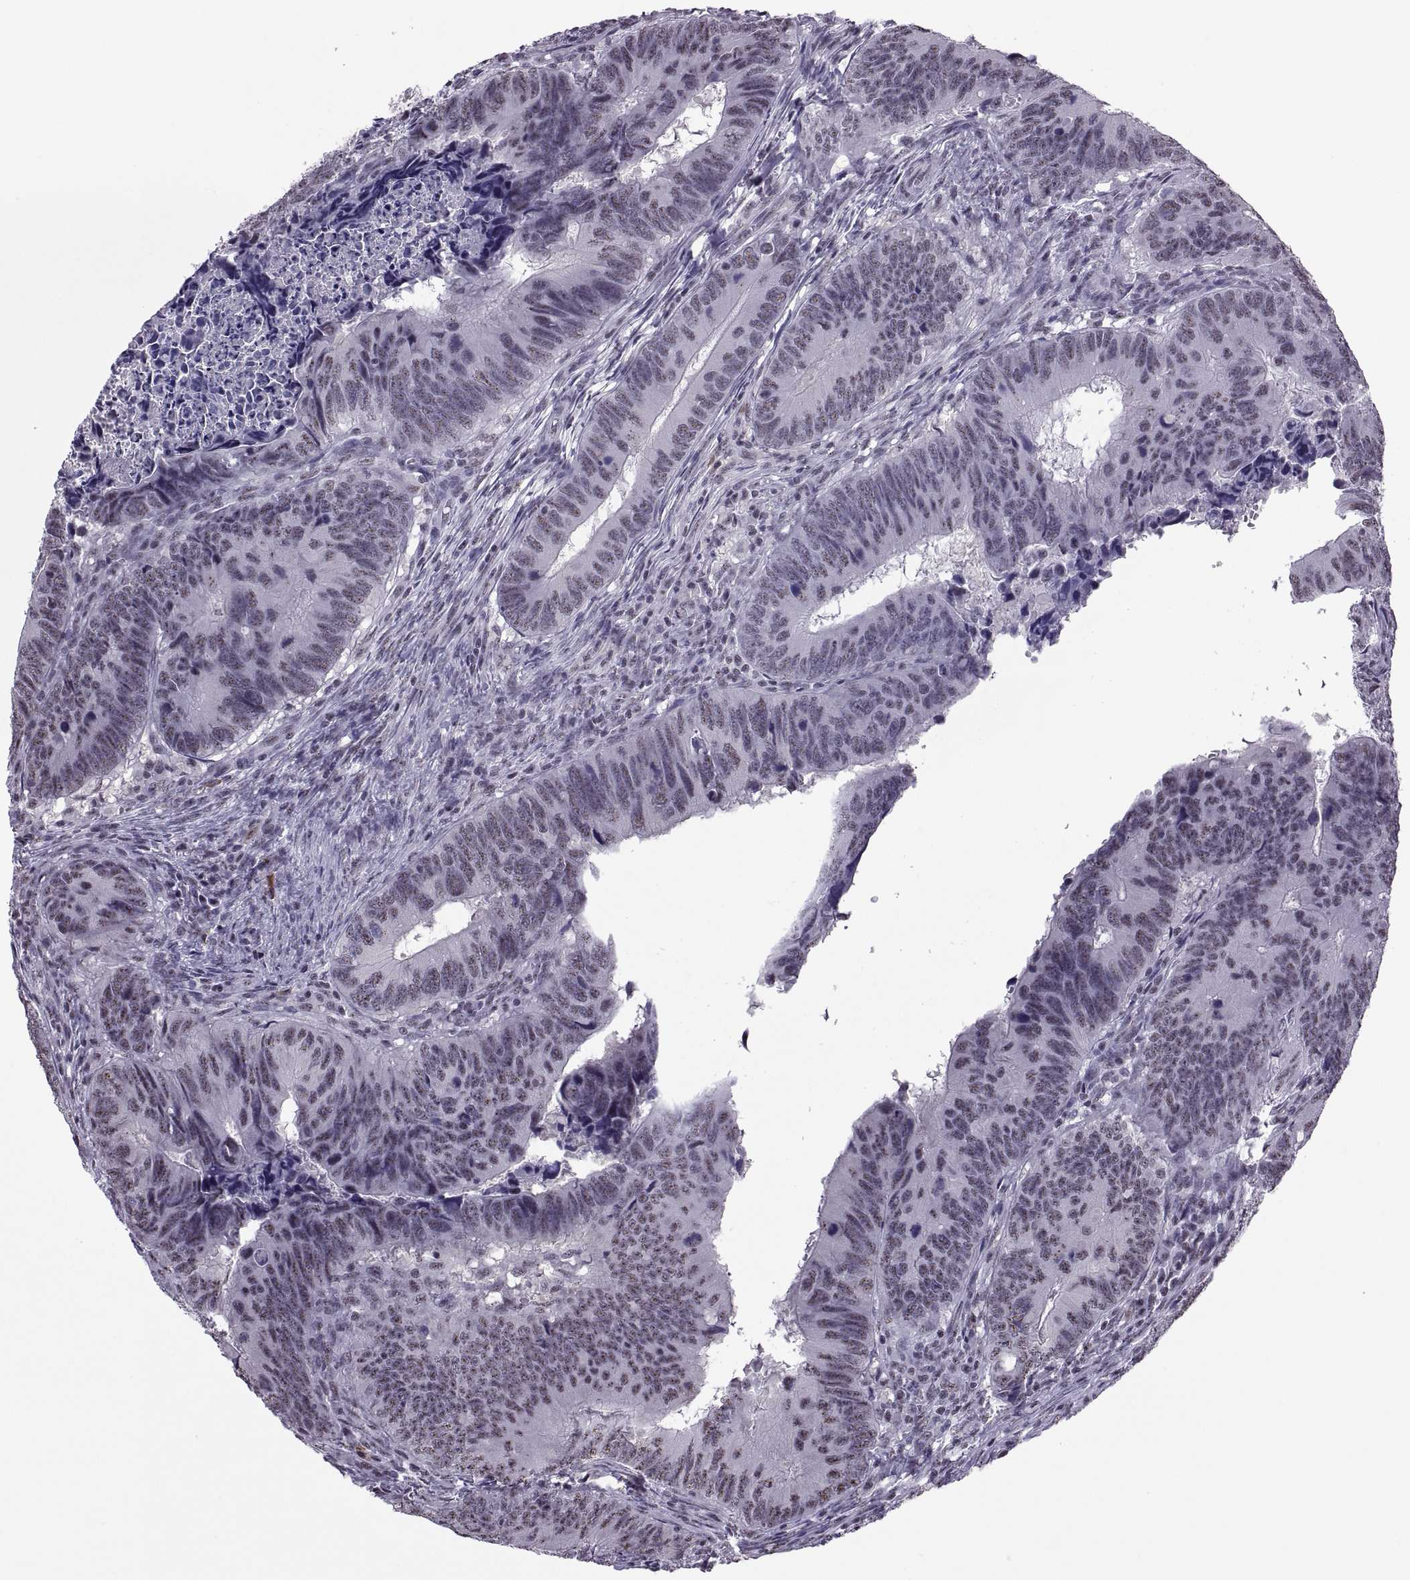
{"staining": {"intensity": "weak", "quantity": "25%-75%", "location": "nuclear"}, "tissue": "colorectal cancer", "cell_type": "Tumor cells", "image_type": "cancer", "snomed": [{"axis": "morphology", "description": "Adenocarcinoma, NOS"}, {"axis": "topography", "description": "Colon"}], "caption": "Colorectal cancer (adenocarcinoma) stained with immunohistochemistry reveals weak nuclear staining in approximately 25%-75% of tumor cells.", "gene": "MAGEA4", "patient": {"sex": "female", "age": 82}}